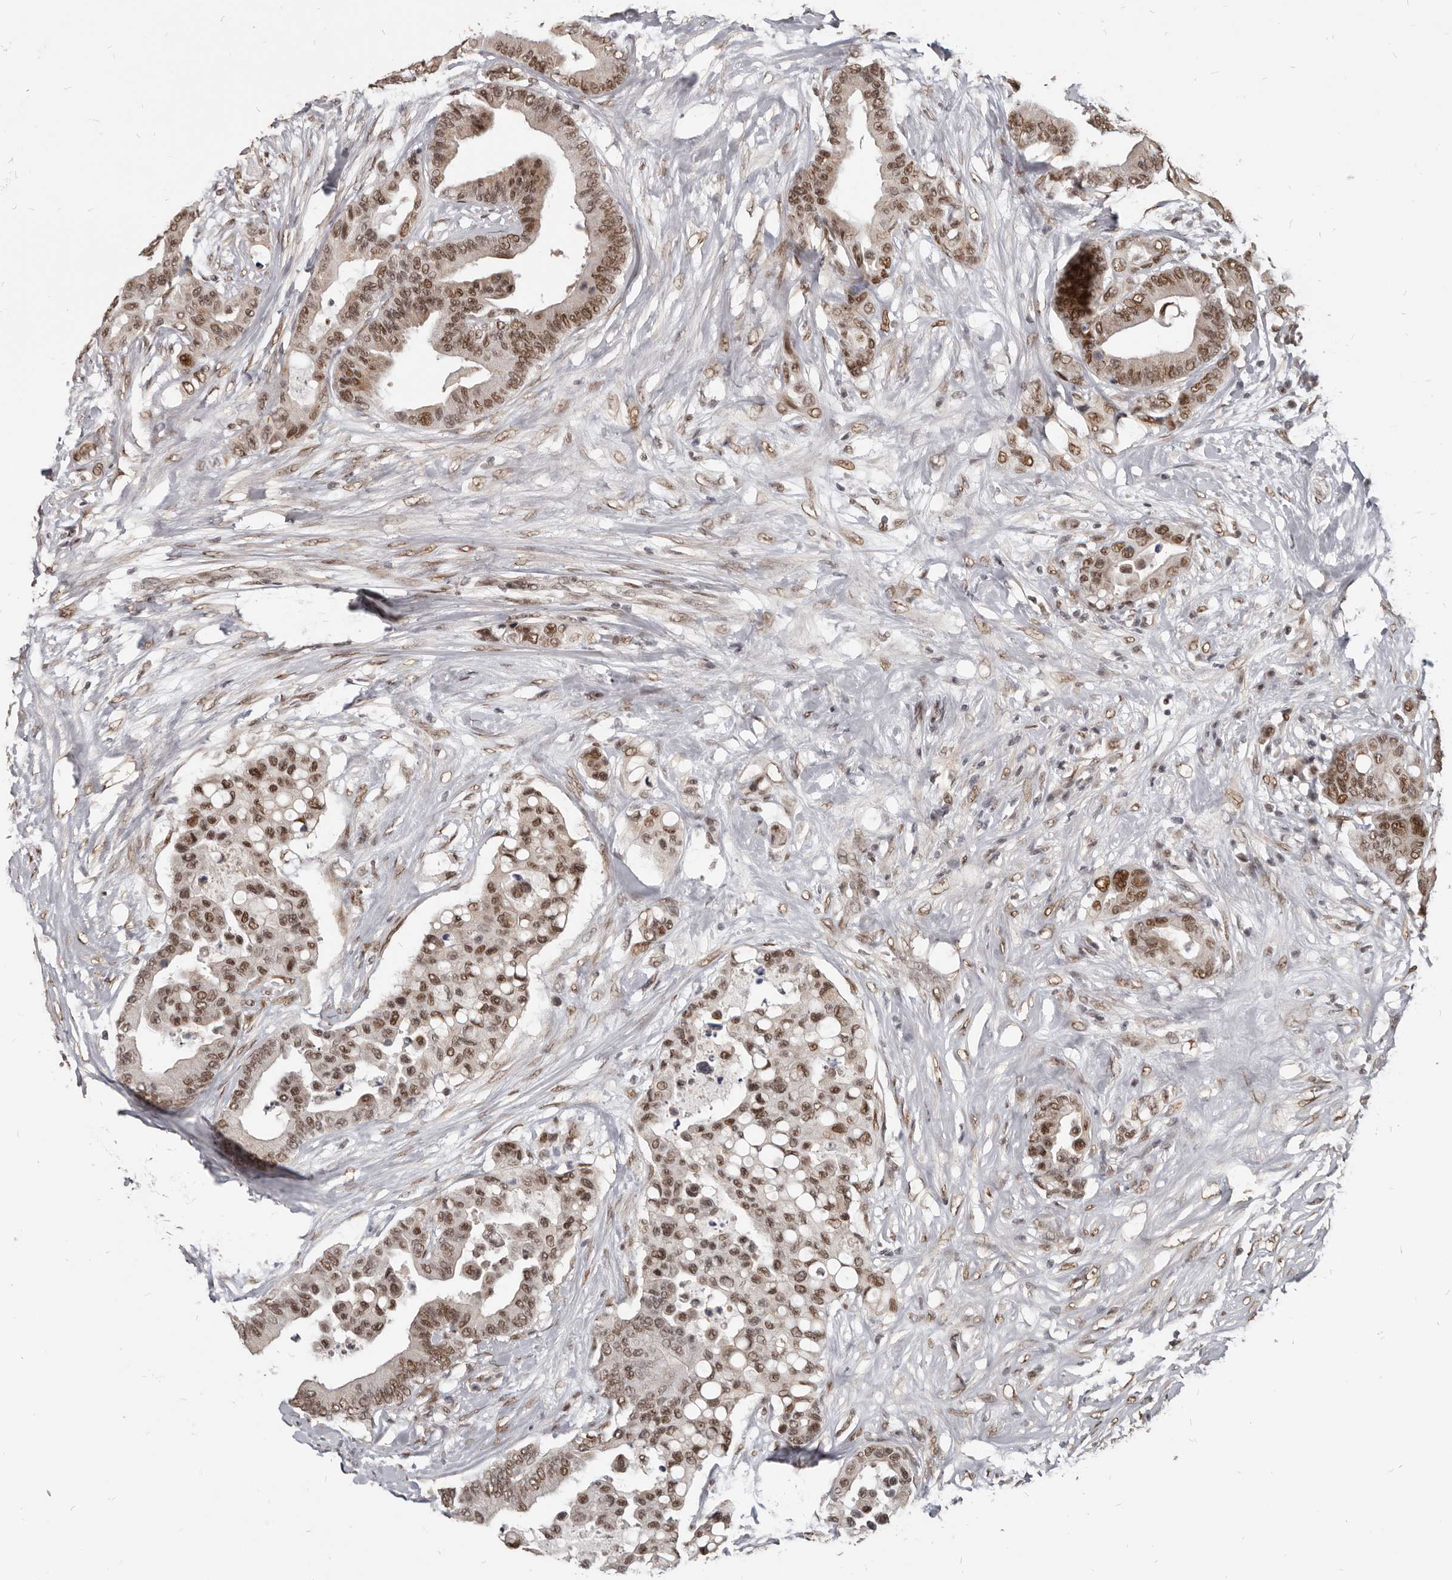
{"staining": {"intensity": "moderate", "quantity": ">75%", "location": "nuclear"}, "tissue": "colorectal cancer", "cell_type": "Tumor cells", "image_type": "cancer", "snomed": [{"axis": "morphology", "description": "Adenocarcinoma, NOS"}, {"axis": "topography", "description": "Colon"}], "caption": "Tumor cells show moderate nuclear positivity in approximately >75% of cells in colorectal cancer.", "gene": "ATF5", "patient": {"sex": "male", "age": 82}}